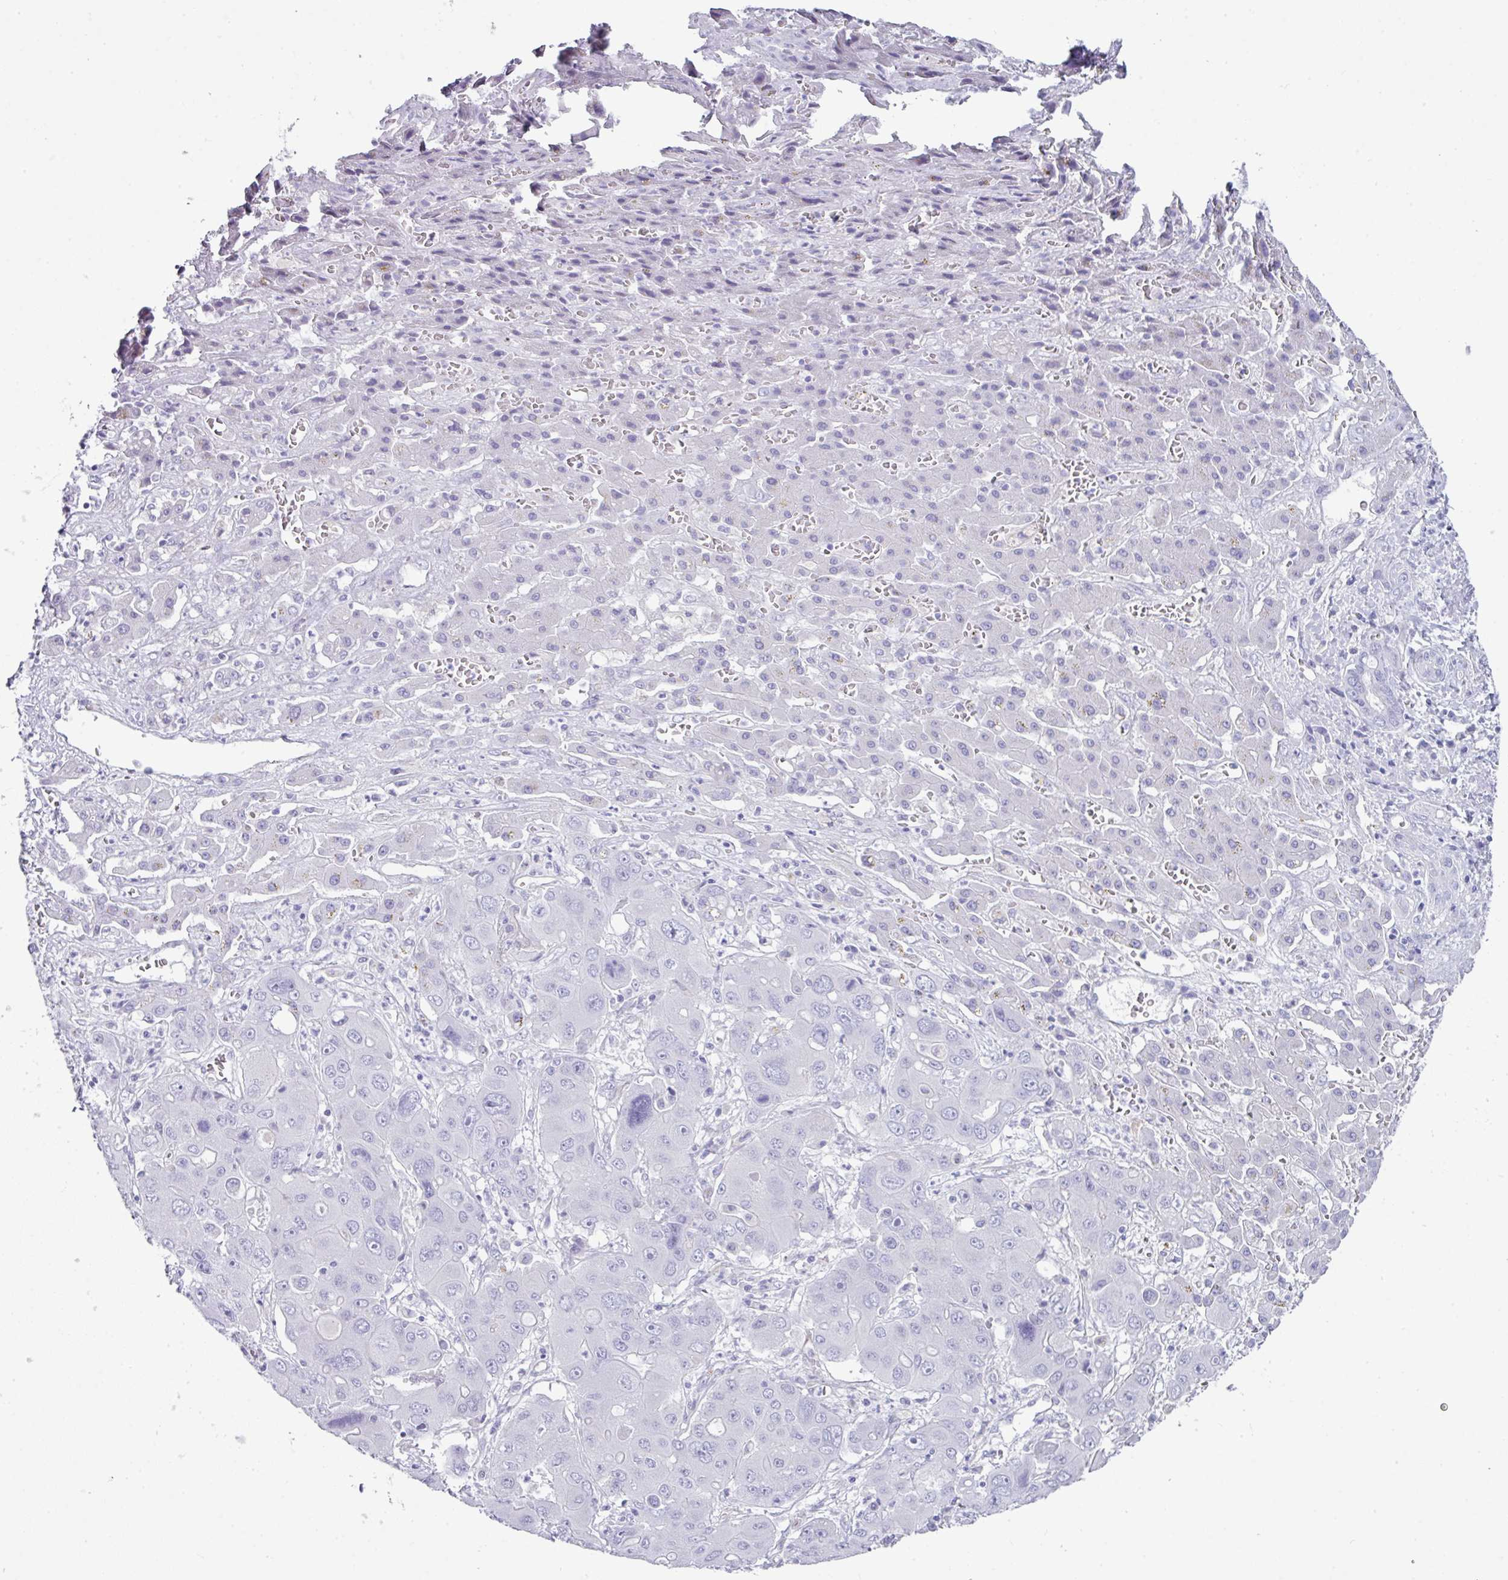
{"staining": {"intensity": "negative", "quantity": "none", "location": "none"}, "tissue": "liver cancer", "cell_type": "Tumor cells", "image_type": "cancer", "snomed": [{"axis": "morphology", "description": "Cholangiocarcinoma"}, {"axis": "topography", "description": "Liver"}], "caption": "Histopathology image shows no significant protein staining in tumor cells of liver cancer (cholangiocarcinoma). (Immunohistochemistry (ihc), brightfield microscopy, high magnification).", "gene": "ABCC5", "patient": {"sex": "male", "age": 67}}